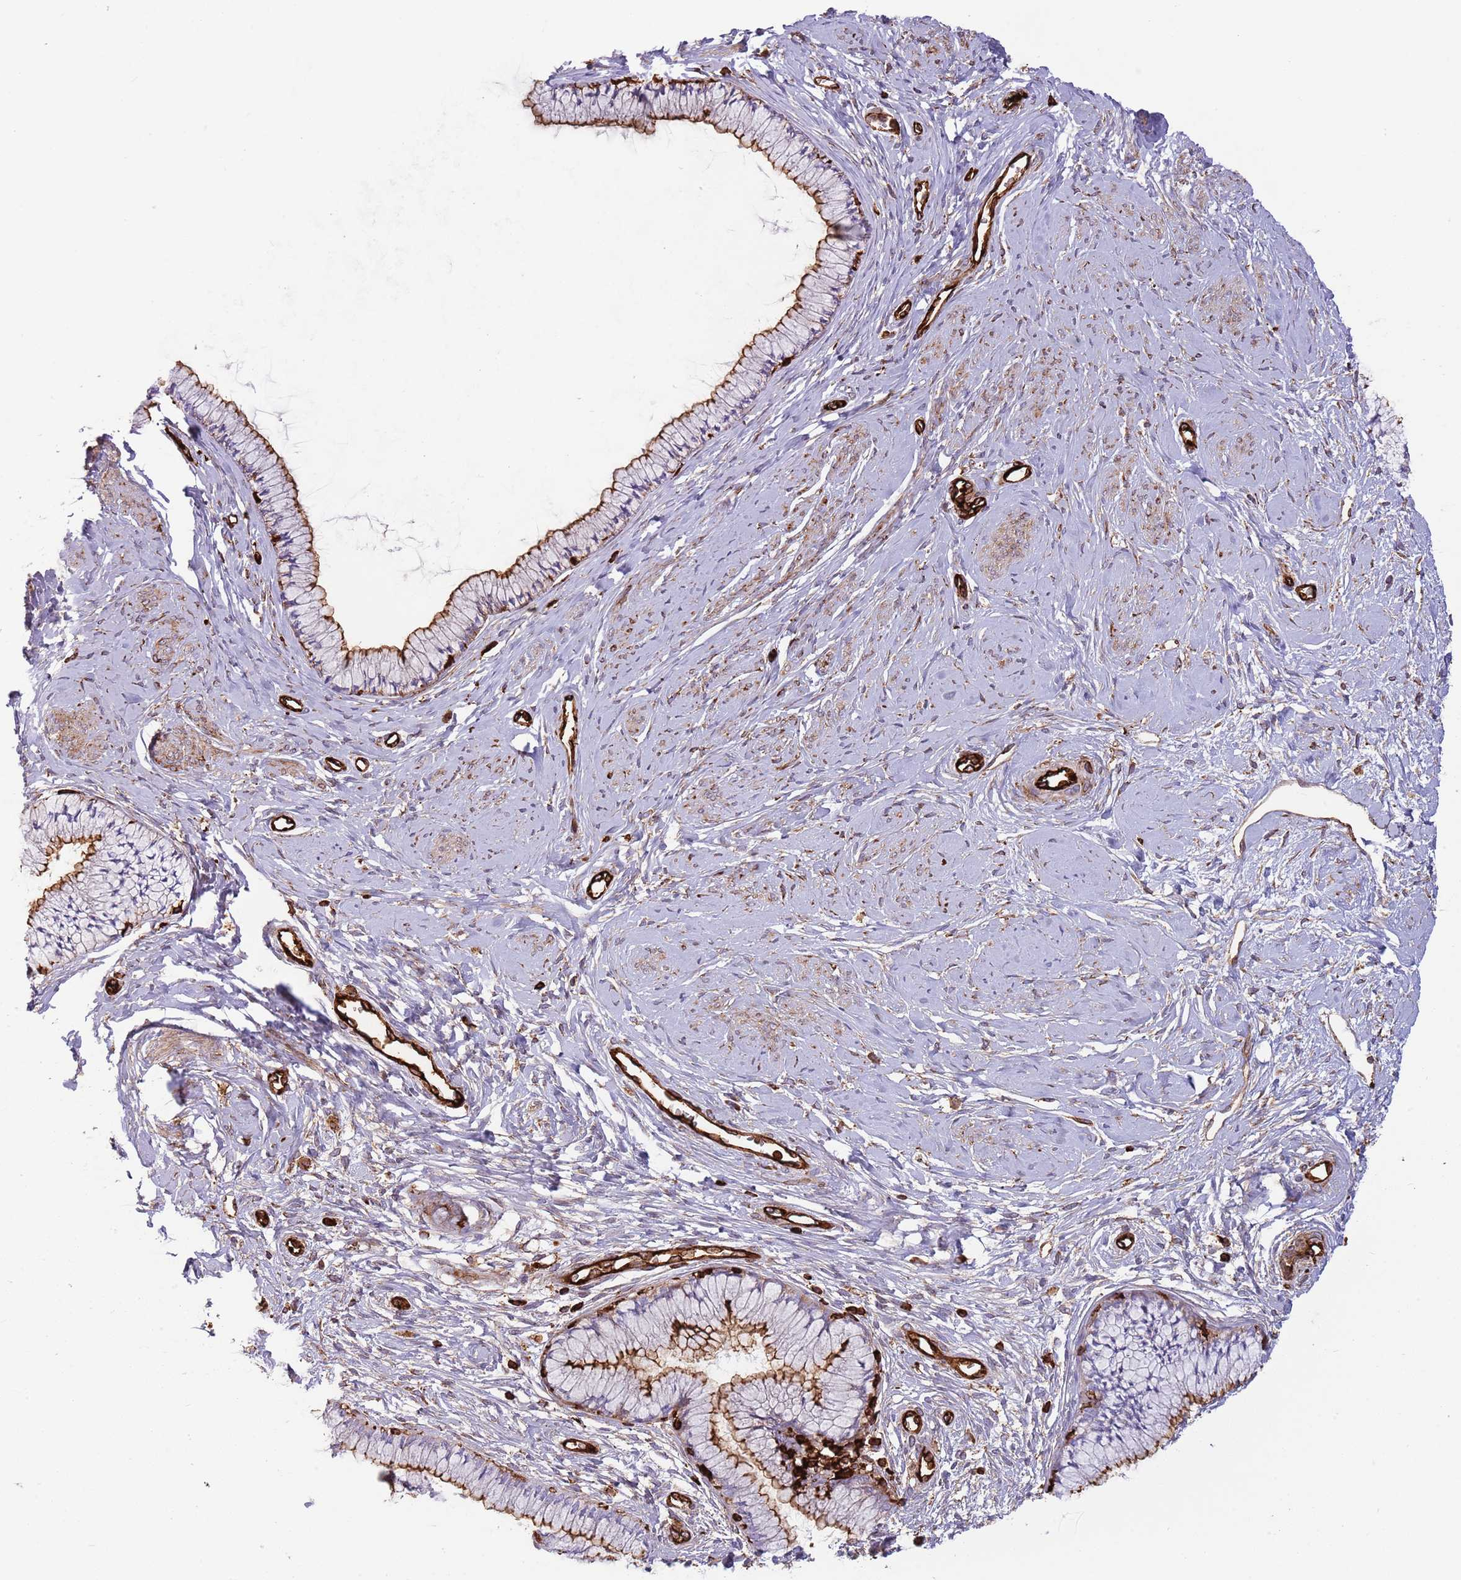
{"staining": {"intensity": "strong", "quantity": "25%-75%", "location": "cytoplasmic/membranous"}, "tissue": "cervix", "cell_type": "Glandular cells", "image_type": "normal", "snomed": [{"axis": "morphology", "description": "Normal tissue, NOS"}, {"axis": "topography", "description": "Cervix"}], "caption": "Unremarkable cervix was stained to show a protein in brown. There is high levels of strong cytoplasmic/membranous positivity in about 25%-75% of glandular cells.", "gene": "KBTBD6", "patient": {"sex": "female", "age": 42}}